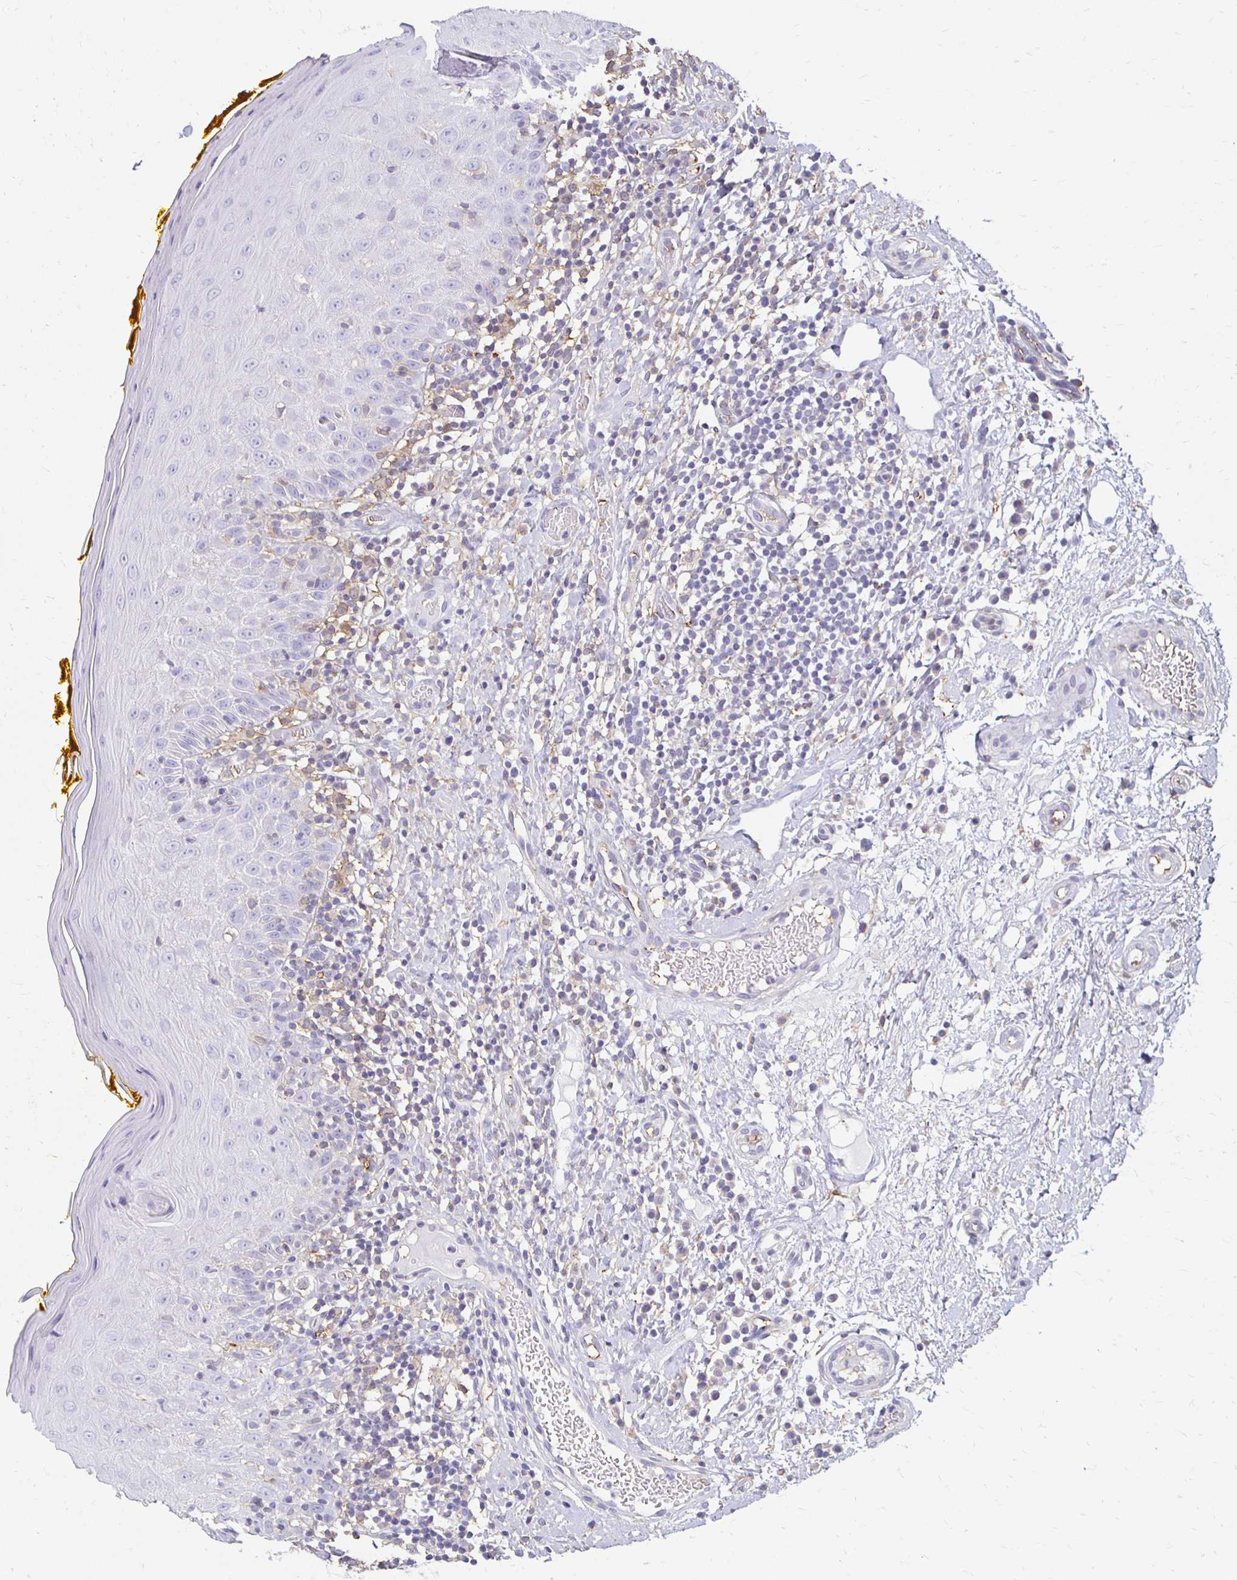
{"staining": {"intensity": "negative", "quantity": "none", "location": "none"}, "tissue": "oral mucosa", "cell_type": "Squamous epithelial cells", "image_type": "normal", "snomed": [{"axis": "morphology", "description": "Normal tissue, NOS"}, {"axis": "topography", "description": "Oral tissue"}, {"axis": "topography", "description": "Tounge, NOS"}], "caption": "An immunohistochemistry micrograph of benign oral mucosa is shown. There is no staining in squamous epithelial cells of oral mucosa. Nuclei are stained in blue.", "gene": "TAS1R3", "patient": {"sex": "female", "age": 58}}